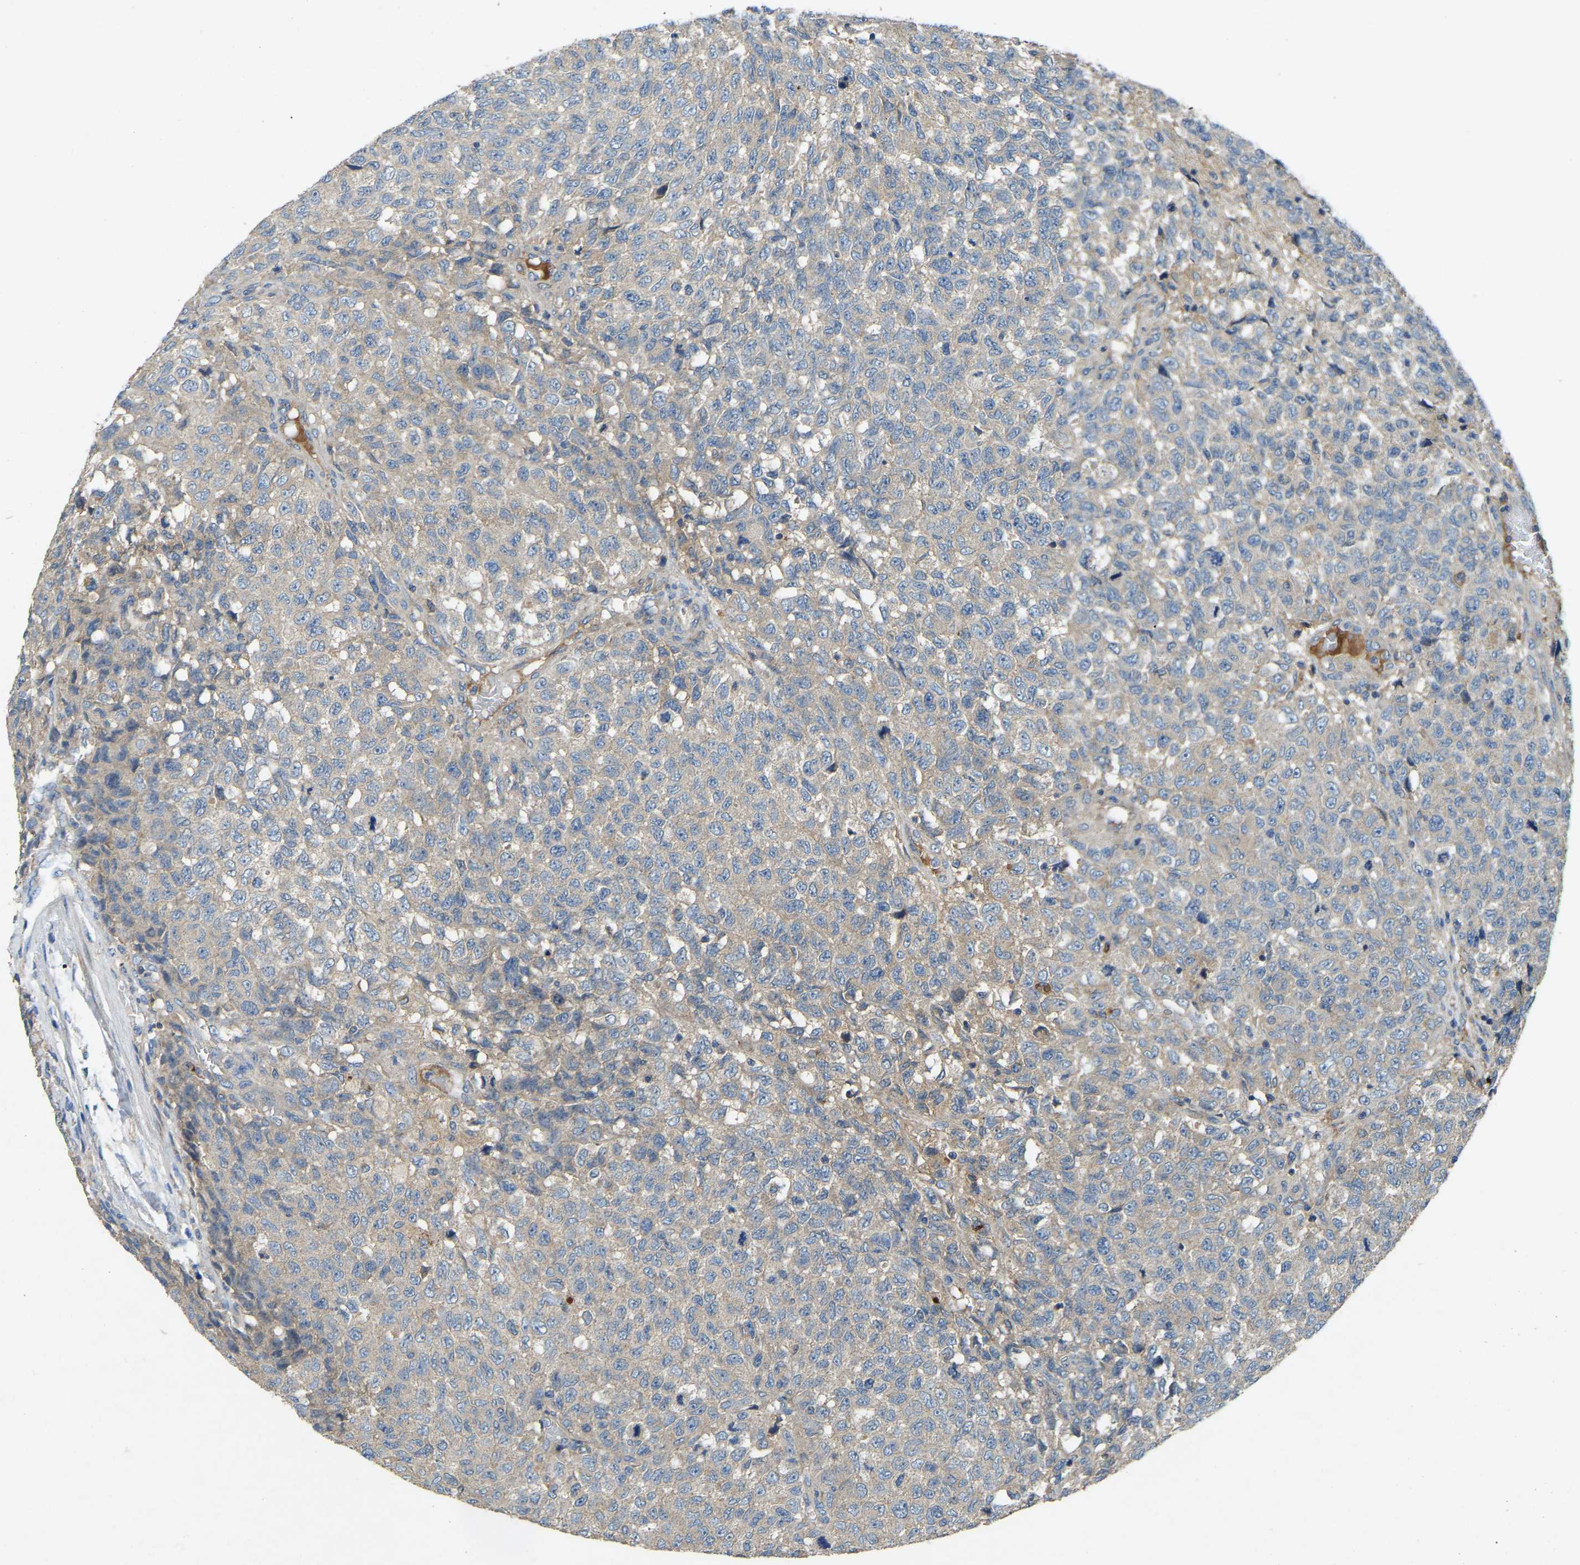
{"staining": {"intensity": "negative", "quantity": "none", "location": "none"}, "tissue": "testis cancer", "cell_type": "Tumor cells", "image_type": "cancer", "snomed": [{"axis": "morphology", "description": "Seminoma, NOS"}, {"axis": "topography", "description": "Testis"}], "caption": "There is no significant positivity in tumor cells of testis seminoma.", "gene": "ATP8B1", "patient": {"sex": "male", "age": 59}}